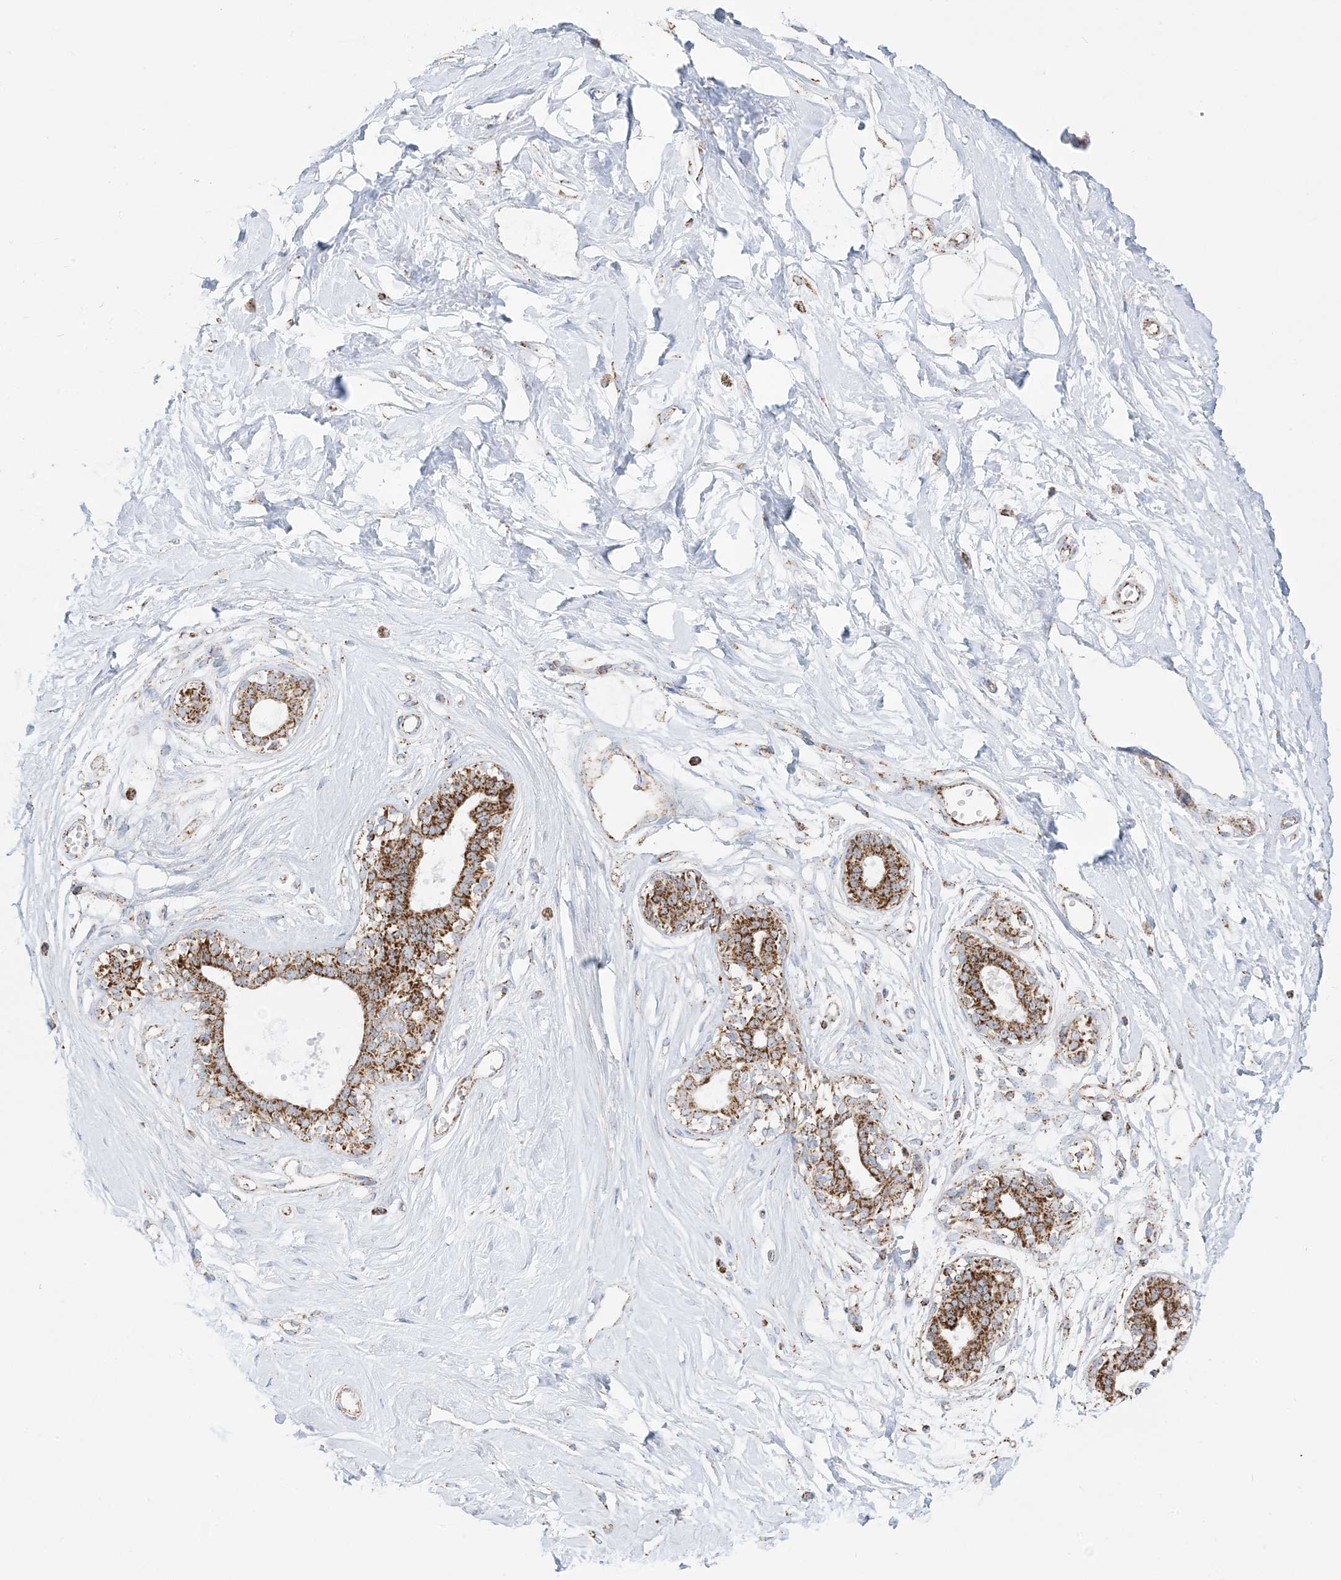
{"staining": {"intensity": "strong", "quantity": ">75%", "location": "cytoplasmic/membranous"}, "tissue": "breast", "cell_type": "Adipocytes", "image_type": "normal", "snomed": [{"axis": "morphology", "description": "Normal tissue, NOS"}, {"axis": "topography", "description": "Breast"}], "caption": "DAB immunohistochemical staining of normal human breast exhibits strong cytoplasmic/membranous protein staining in about >75% of adipocytes. The staining is performed using DAB brown chromogen to label protein expression. The nuclei are counter-stained blue using hematoxylin.", "gene": "MRPS36", "patient": {"sex": "female", "age": 45}}